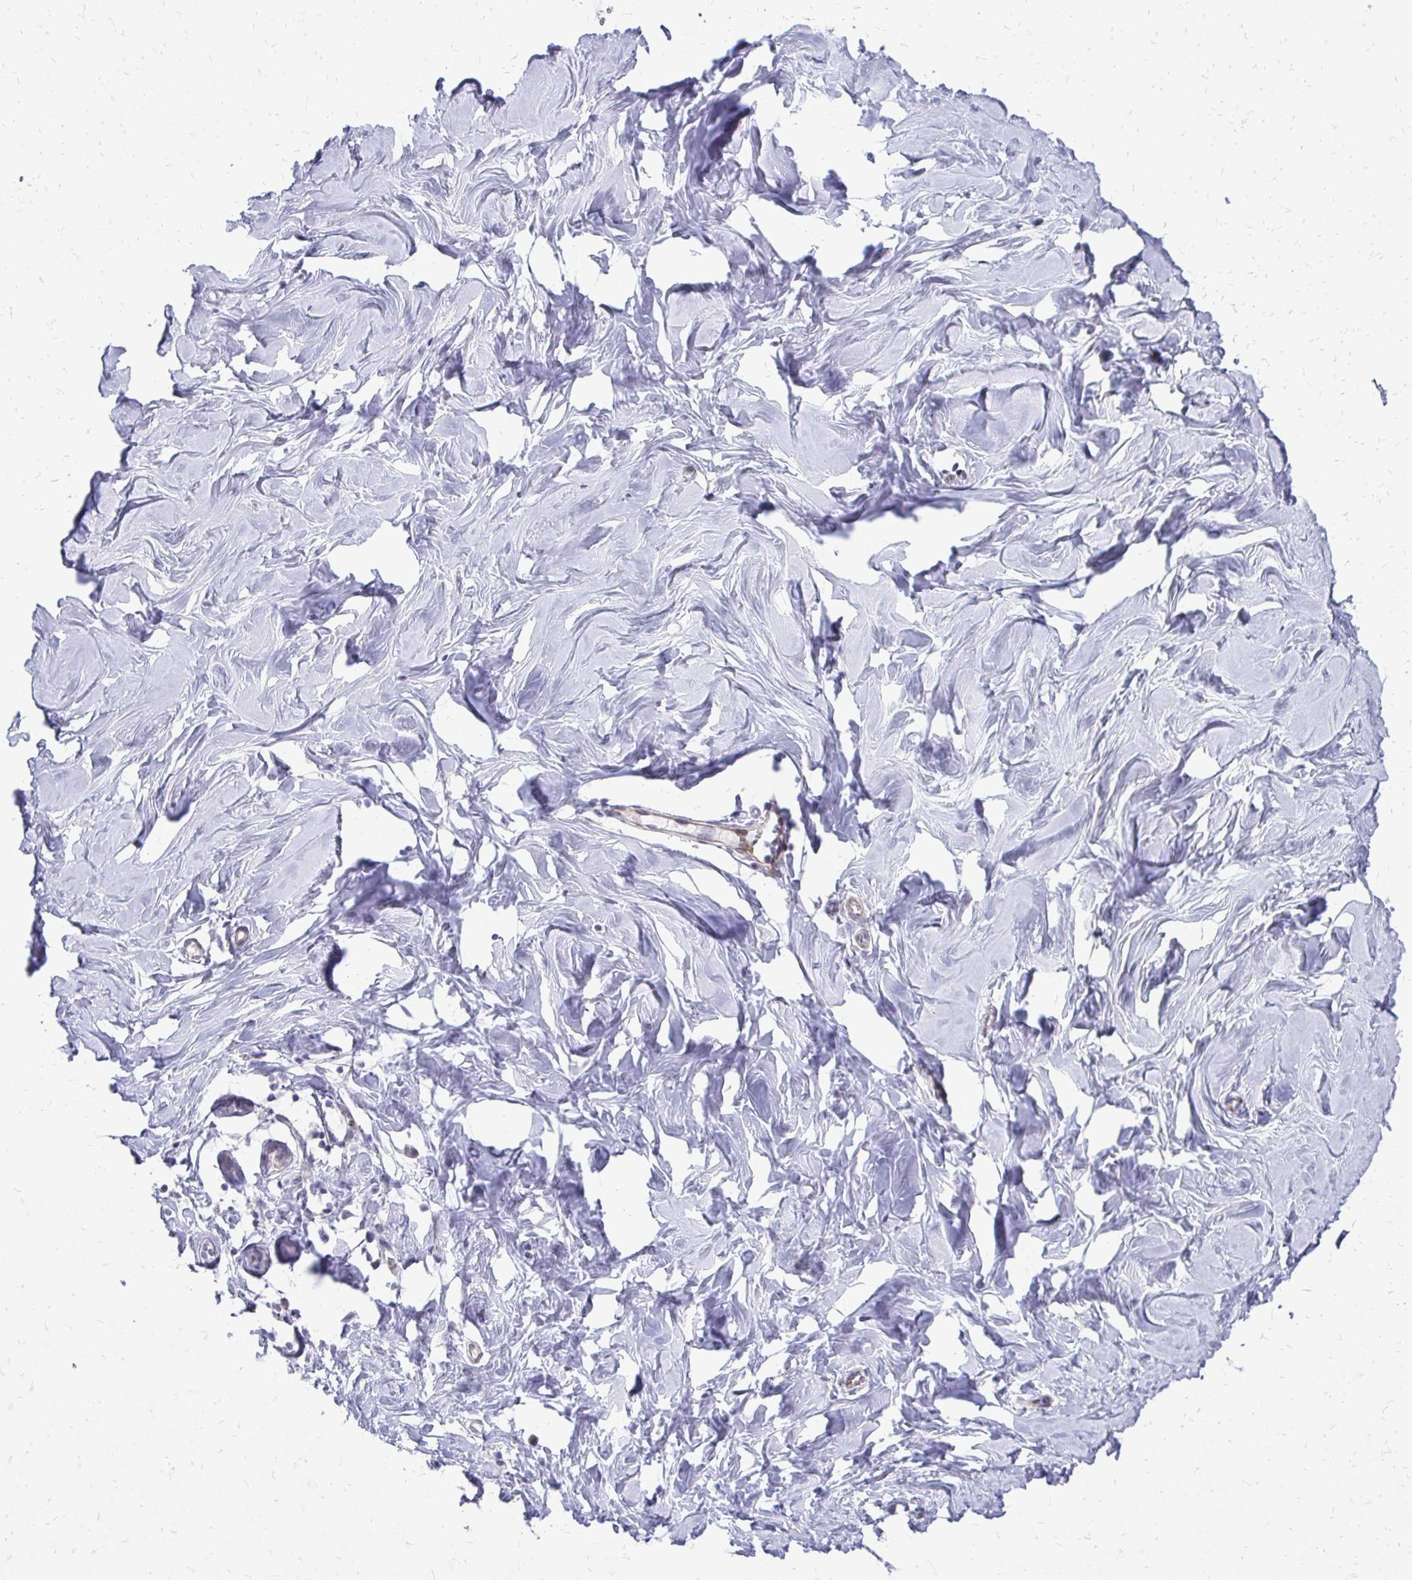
{"staining": {"intensity": "negative", "quantity": "none", "location": "none"}, "tissue": "breast", "cell_type": "Adipocytes", "image_type": "normal", "snomed": [{"axis": "morphology", "description": "Normal tissue, NOS"}, {"axis": "topography", "description": "Breast"}], "caption": "Immunohistochemical staining of unremarkable breast displays no significant staining in adipocytes.", "gene": "PPDPFL", "patient": {"sex": "female", "age": 27}}